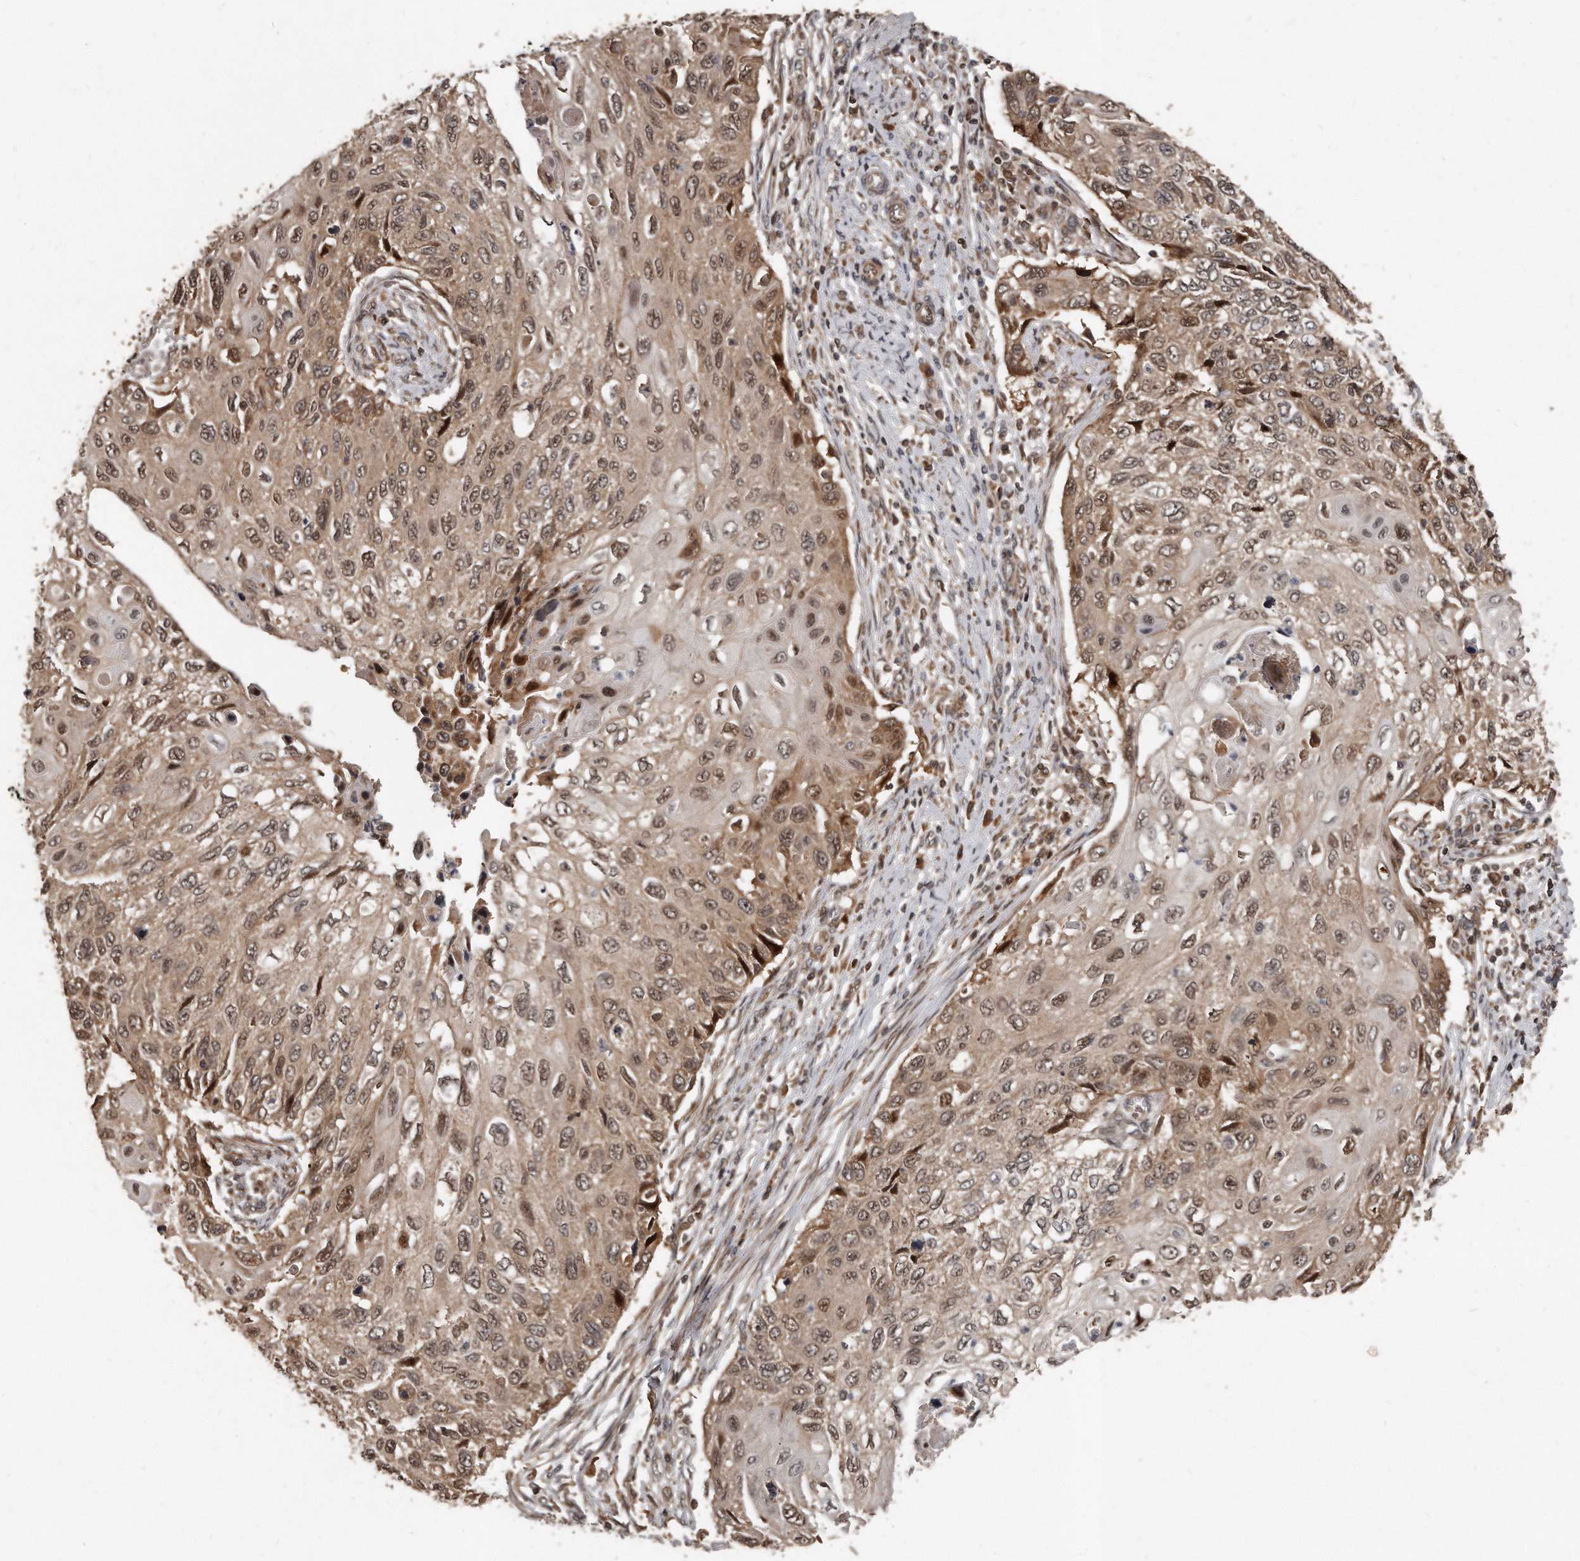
{"staining": {"intensity": "moderate", "quantity": ">75%", "location": "cytoplasmic/membranous,nuclear"}, "tissue": "cervical cancer", "cell_type": "Tumor cells", "image_type": "cancer", "snomed": [{"axis": "morphology", "description": "Squamous cell carcinoma, NOS"}, {"axis": "topography", "description": "Cervix"}], "caption": "Protein staining by IHC demonstrates moderate cytoplasmic/membranous and nuclear staining in approximately >75% of tumor cells in cervical cancer.", "gene": "GCH1", "patient": {"sex": "female", "age": 70}}